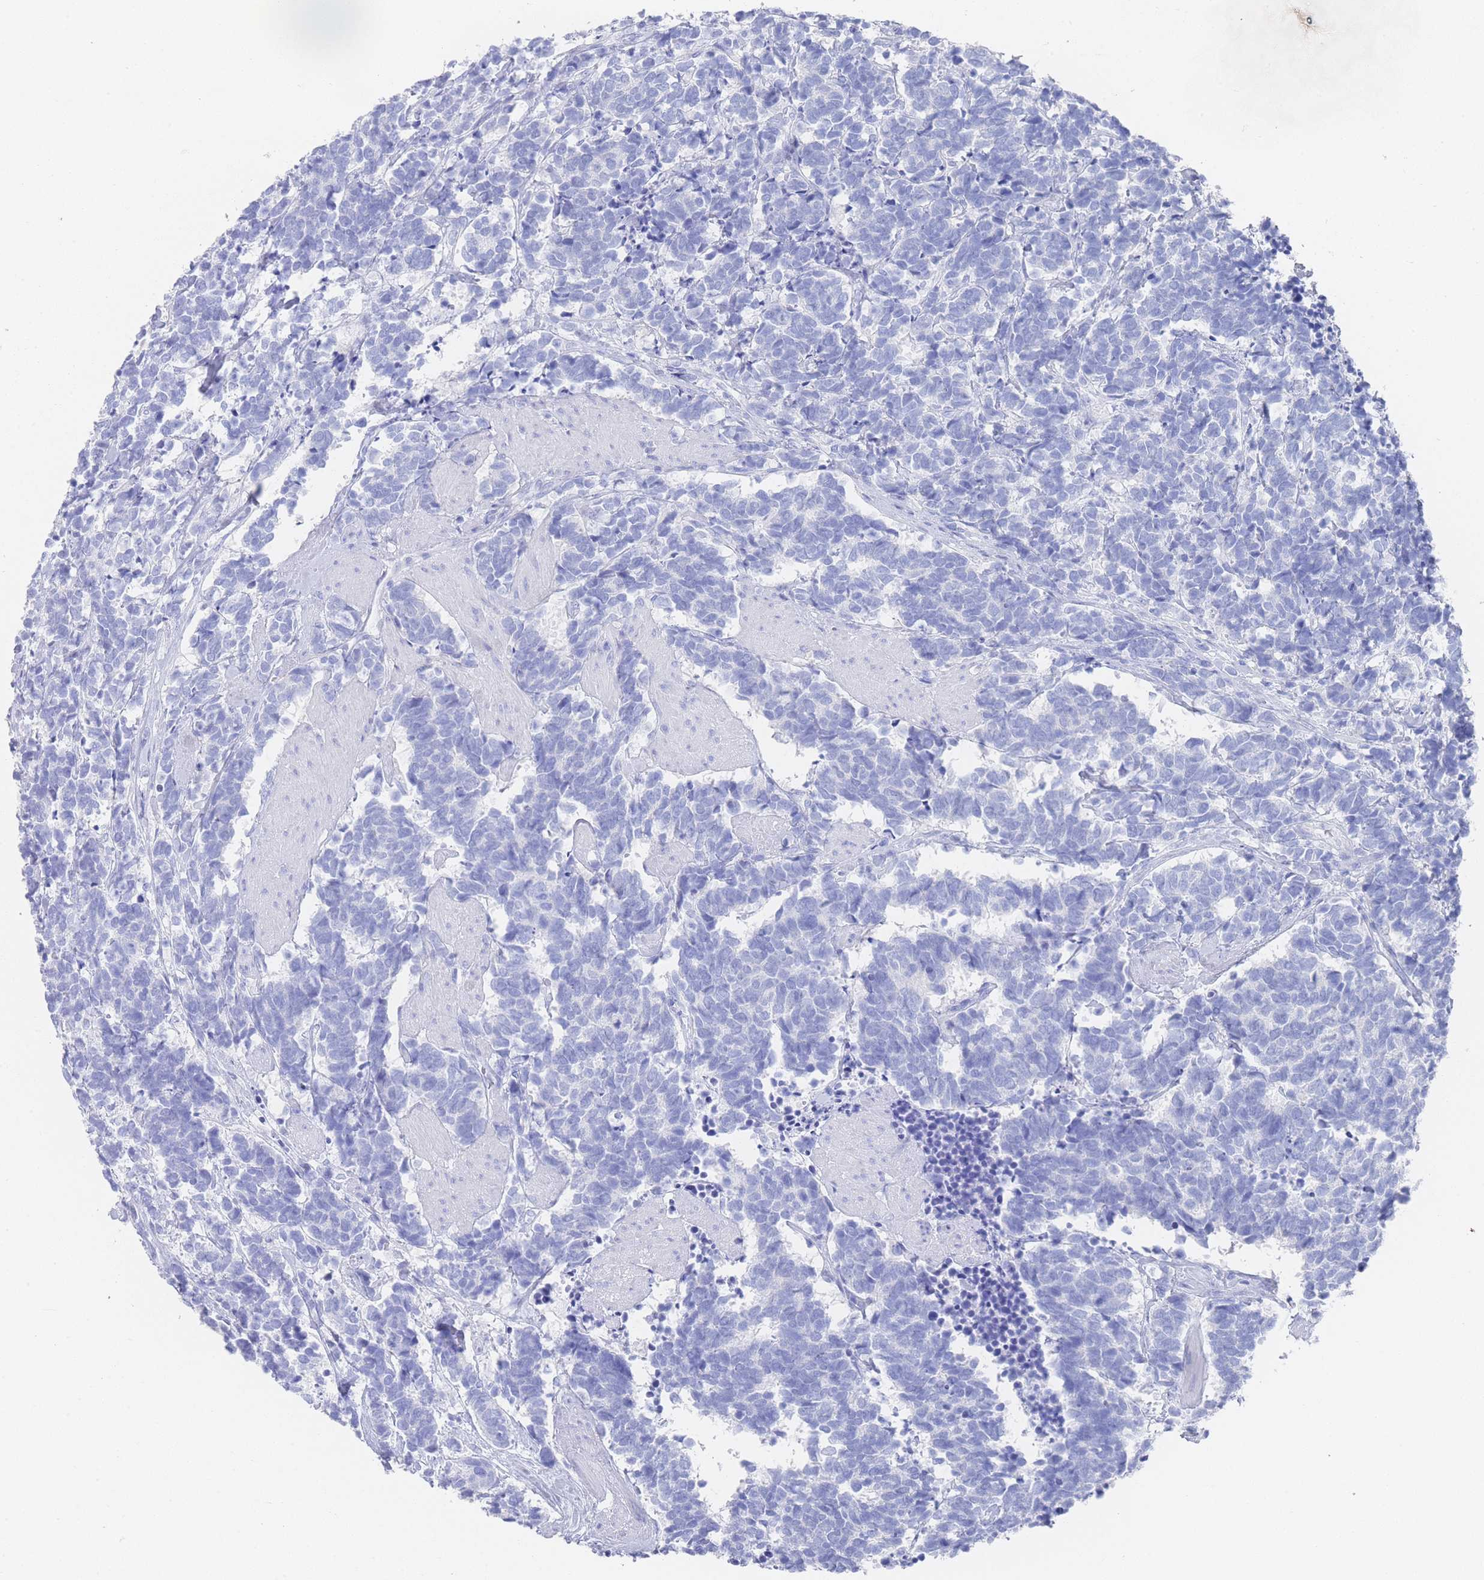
{"staining": {"intensity": "negative", "quantity": "none", "location": "none"}, "tissue": "carcinoid", "cell_type": "Tumor cells", "image_type": "cancer", "snomed": [{"axis": "morphology", "description": "Carcinoma, NOS"}, {"axis": "morphology", "description": "Carcinoid, malignant, NOS"}, {"axis": "topography", "description": "Prostate"}], "caption": "Immunohistochemistry (IHC) histopathology image of carcinoid stained for a protein (brown), which displays no expression in tumor cells.", "gene": "LRRC37A", "patient": {"sex": "male", "age": 57}}